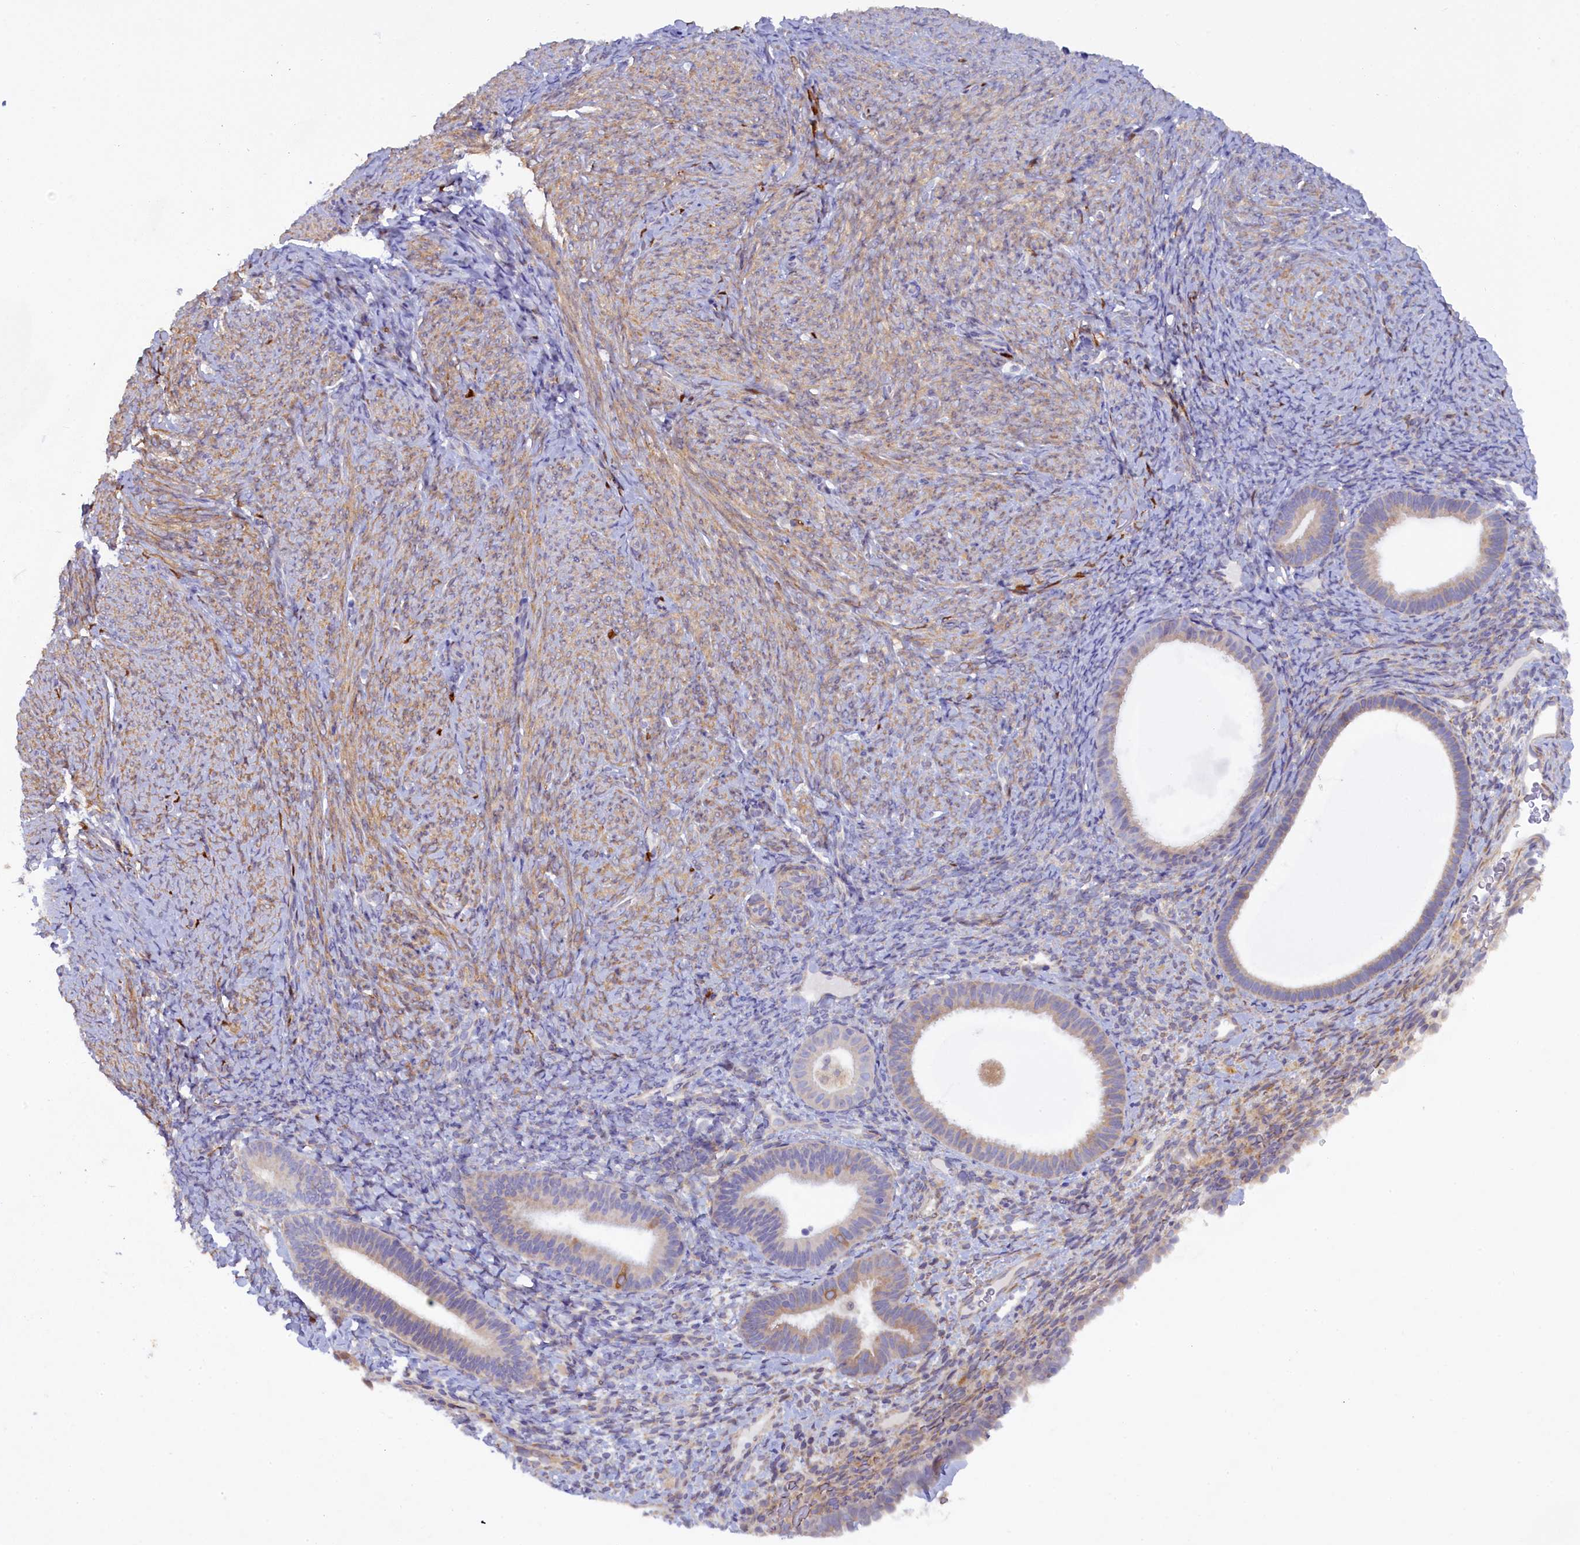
{"staining": {"intensity": "negative", "quantity": "none", "location": "none"}, "tissue": "endometrium", "cell_type": "Cells in endometrial stroma", "image_type": "normal", "snomed": [{"axis": "morphology", "description": "Normal tissue, NOS"}, {"axis": "topography", "description": "Endometrium"}], "caption": "Immunohistochemical staining of unremarkable human endometrium displays no significant staining in cells in endometrial stroma.", "gene": "POGLUT3", "patient": {"sex": "female", "age": 65}}